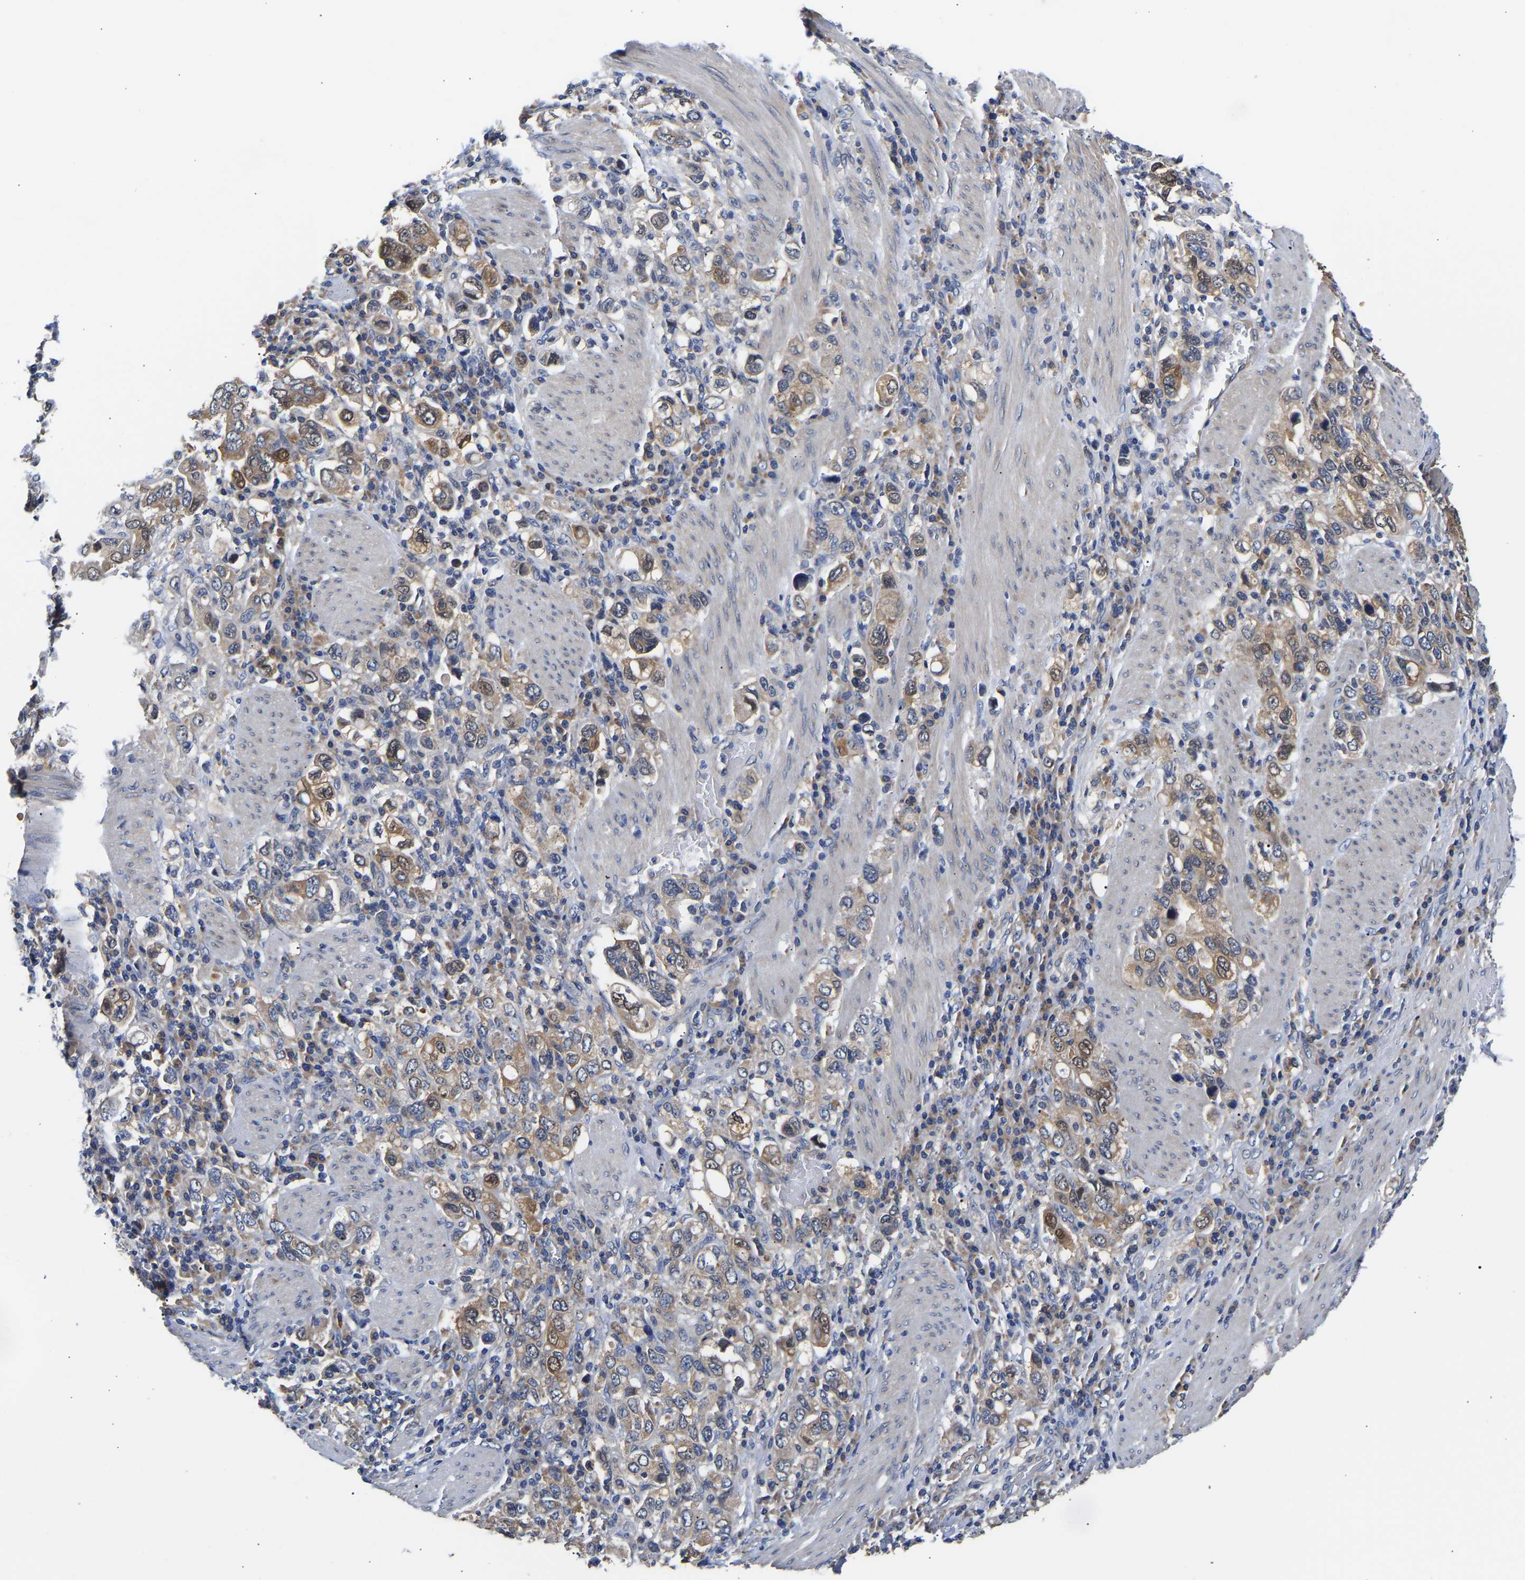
{"staining": {"intensity": "moderate", "quantity": ">75%", "location": "cytoplasmic/membranous"}, "tissue": "stomach cancer", "cell_type": "Tumor cells", "image_type": "cancer", "snomed": [{"axis": "morphology", "description": "Adenocarcinoma, NOS"}, {"axis": "topography", "description": "Stomach, upper"}], "caption": "A high-resolution histopathology image shows immunohistochemistry staining of stomach cancer (adenocarcinoma), which shows moderate cytoplasmic/membranous expression in approximately >75% of tumor cells.", "gene": "CCDC6", "patient": {"sex": "male", "age": 62}}